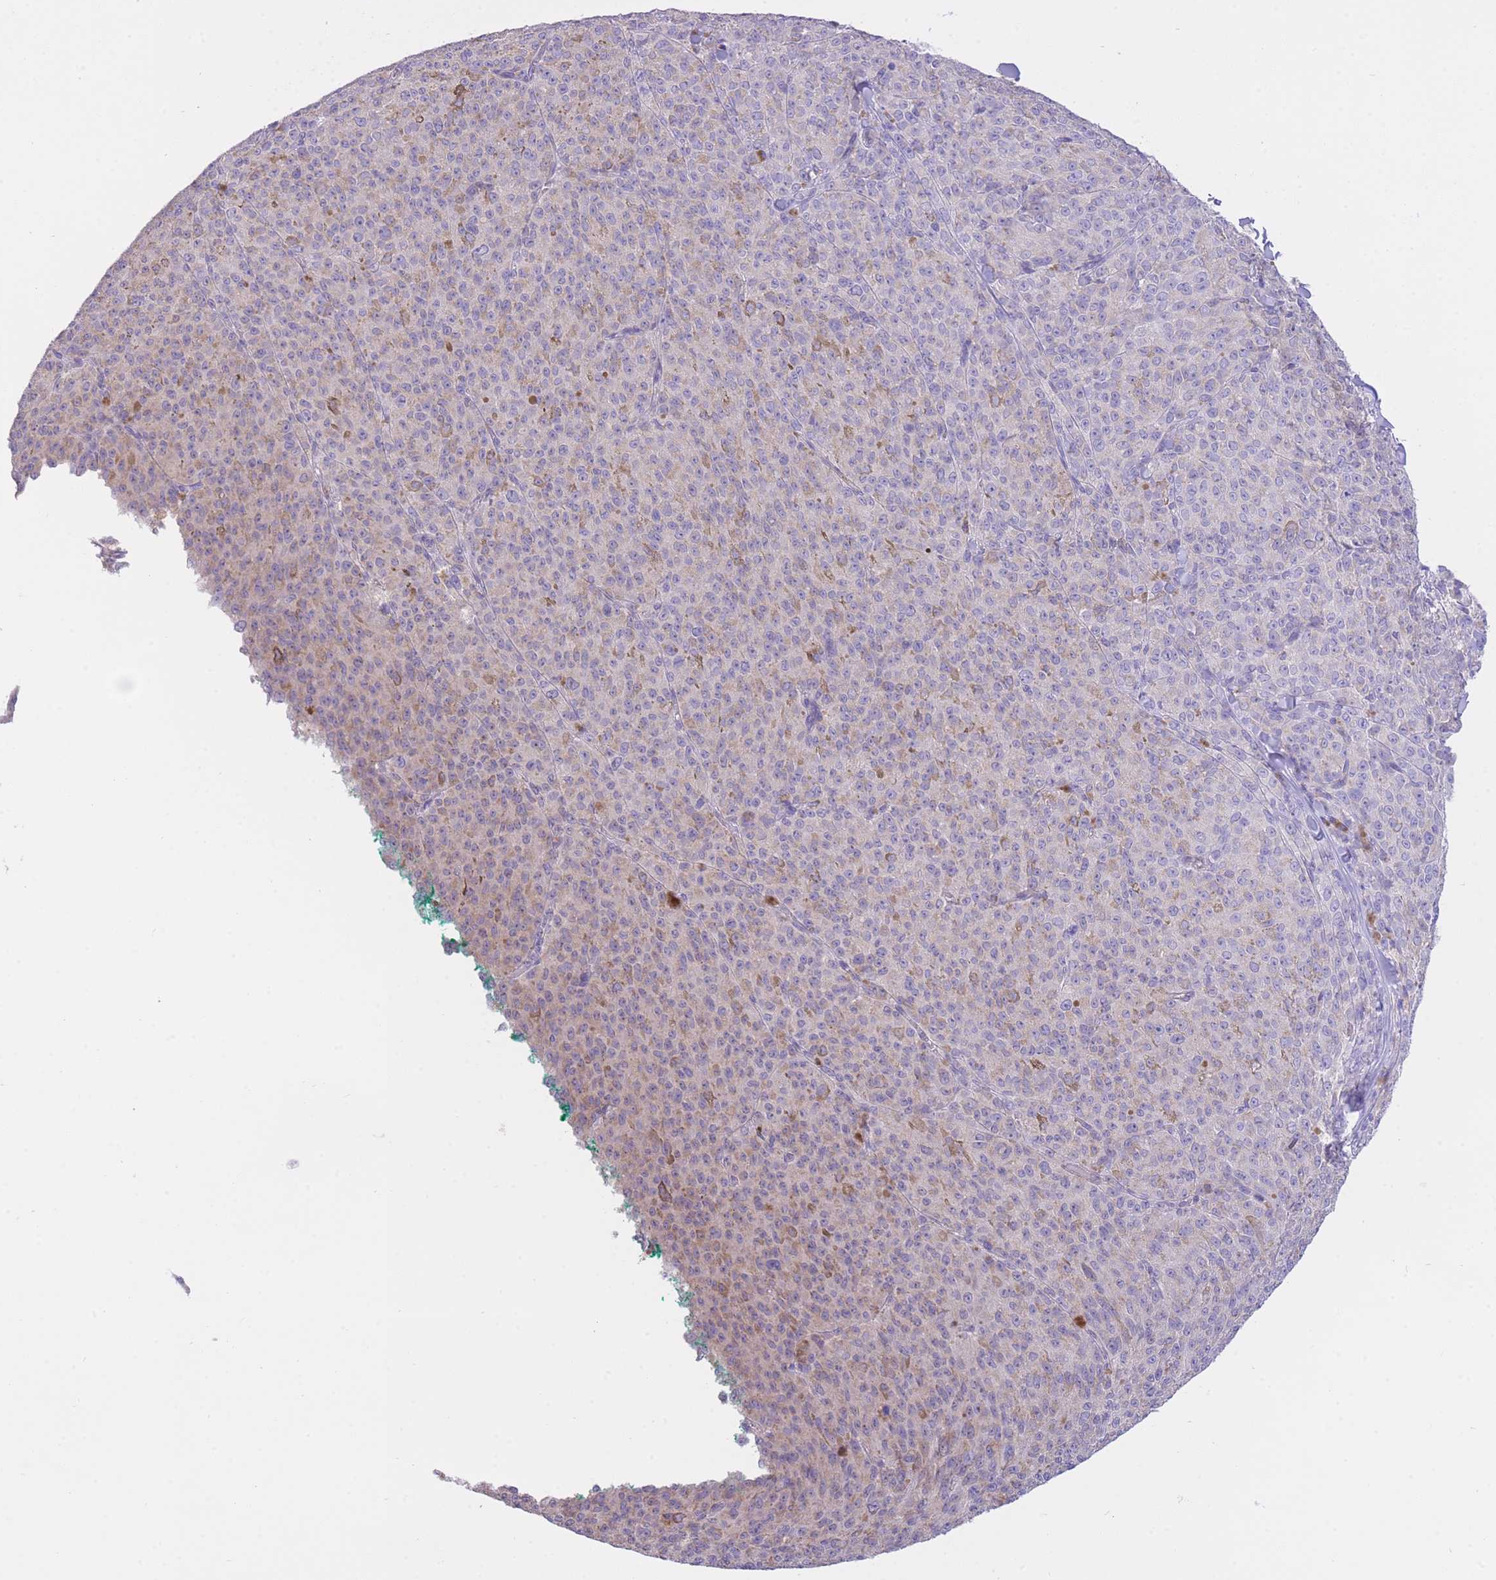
{"staining": {"intensity": "weak", "quantity": "<25%", "location": "cytoplasmic/membranous"}, "tissue": "melanoma", "cell_type": "Tumor cells", "image_type": "cancer", "snomed": [{"axis": "morphology", "description": "Malignant melanoma, NOS"}, {"axis": "topography", "description": "Skin"}], "caption": "Tumor cells show no significant protein staining in melanoma.", "gene": "PGM1", "patient": {"sex": "female", "age": 52}}